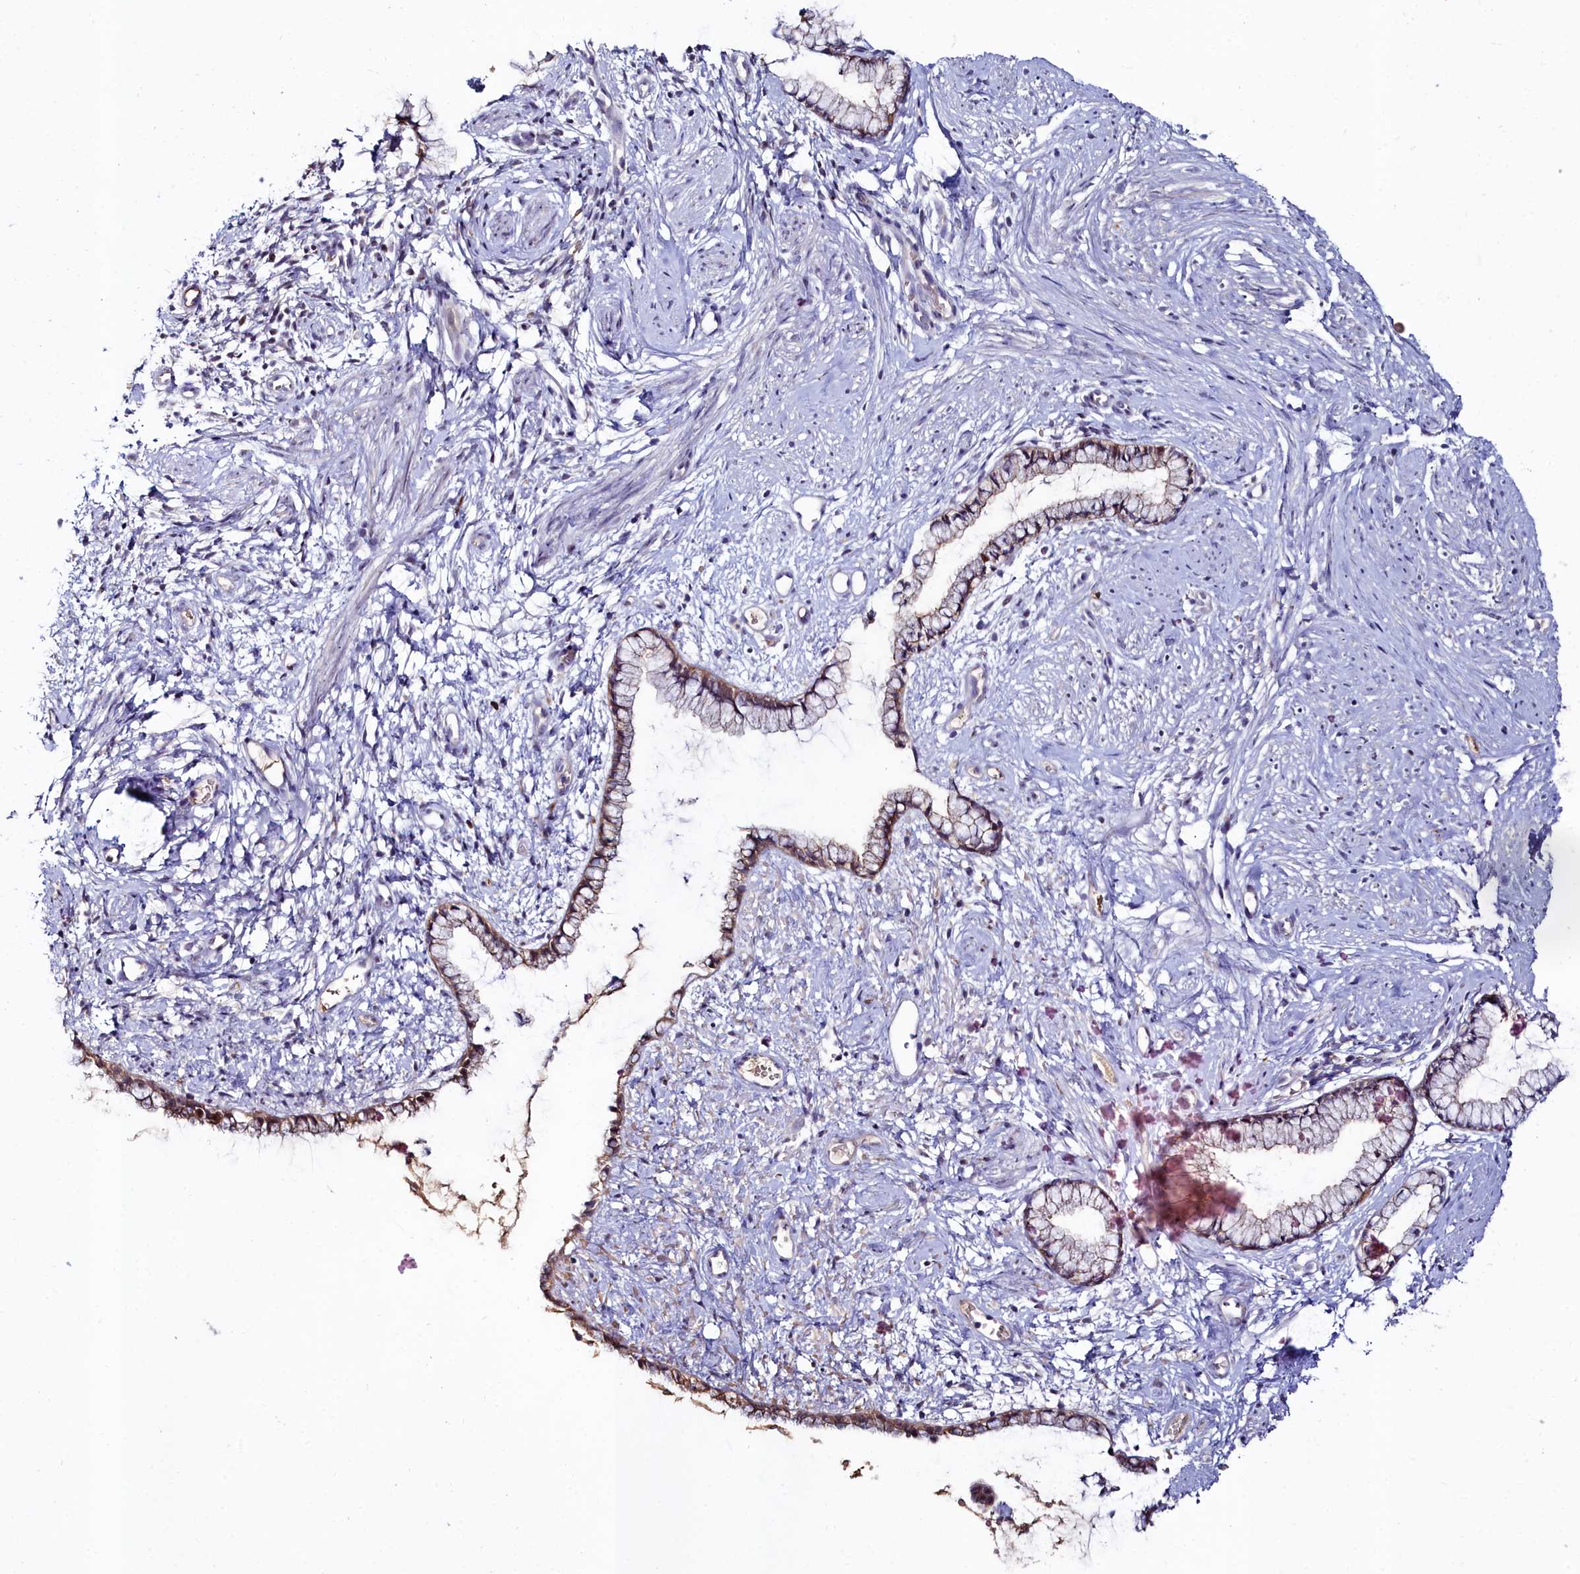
{"staining": {"intensity": "moderate", "quantity": ">75%", "location": "cytoplasmic/membranous"}, "tissue": "cervix", "cell_type": "Glandular cells", "image_type": "normal", "snomed": [{"axis": "morphology", "description": "Normal tissue, NOS"}, {"axis": "topography", "description": "Cervix"}], "caption": "Immunohistochemistry (IHC) (DAB) staining of unremarkable cervix demonstrates moderate cytoplasmic/membranous protein positivity in about >75% of glandular cells. (DAB (3,3'-diaminobenzidine) IHC, brown staining for protein, blue staining for nuclei).", "gene": "KCTD18", "patient": {"sex": "female", "age": 57}}